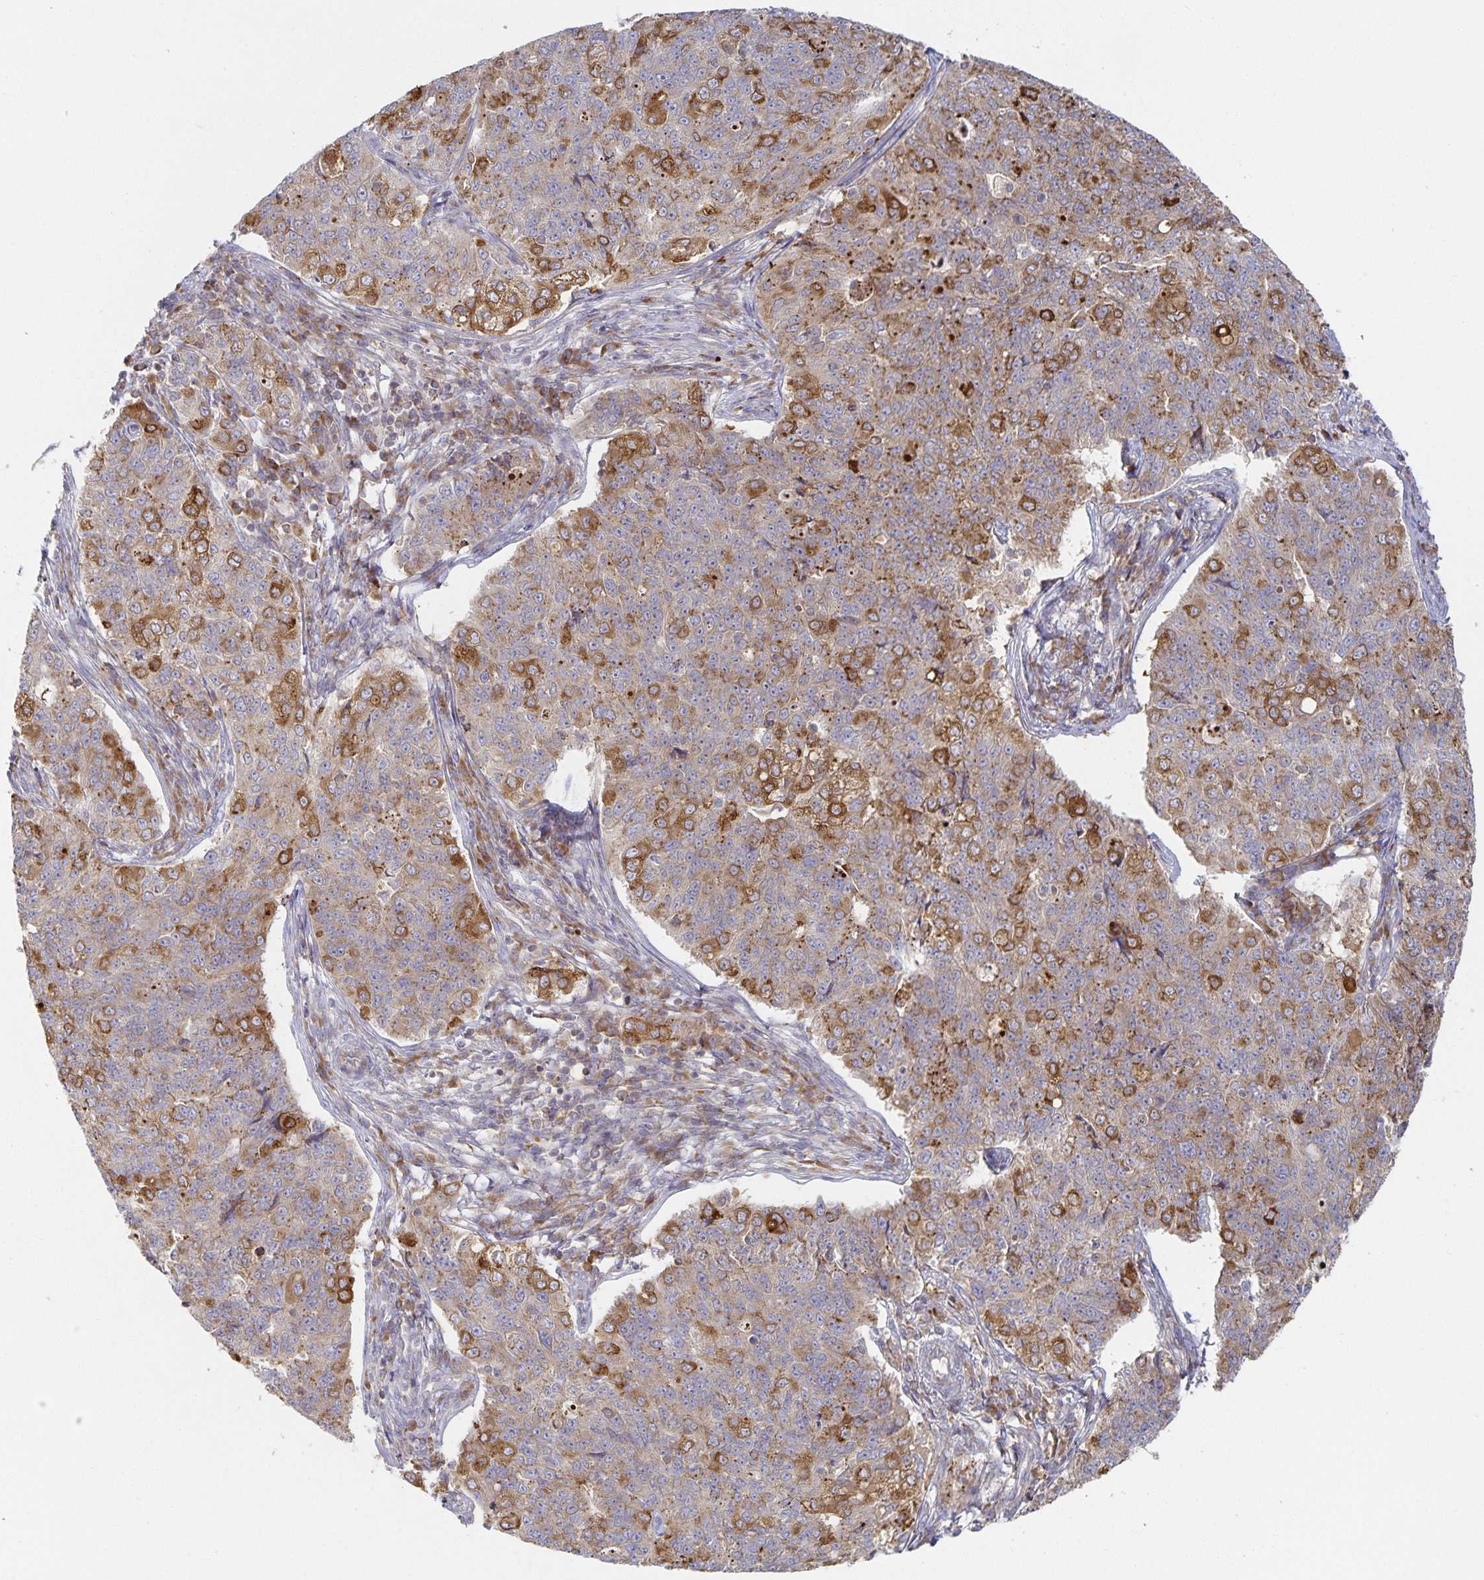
{"staining": {"intensity": "moderate", "quantity": "25%-75%", "location": "cytoplasmic/membranous"}, "tissue": "endometrial cancer", "cell_type": "Tumor cells", "image_type": "cancer", "snomed": [{"axis": "morphology", "description": "Adenocarcinoma, NOS"}, {"axis": "topography", "description": "Endometrium"}], "caption": "The immunohistochemical stain shows moderate cytoplasmic/membranous staining in tumor cells of endometrial cancer (adenocarcinoma) tissue.", "gene": "NOMO1", "patient": {"sex": "female", "age": 43}}